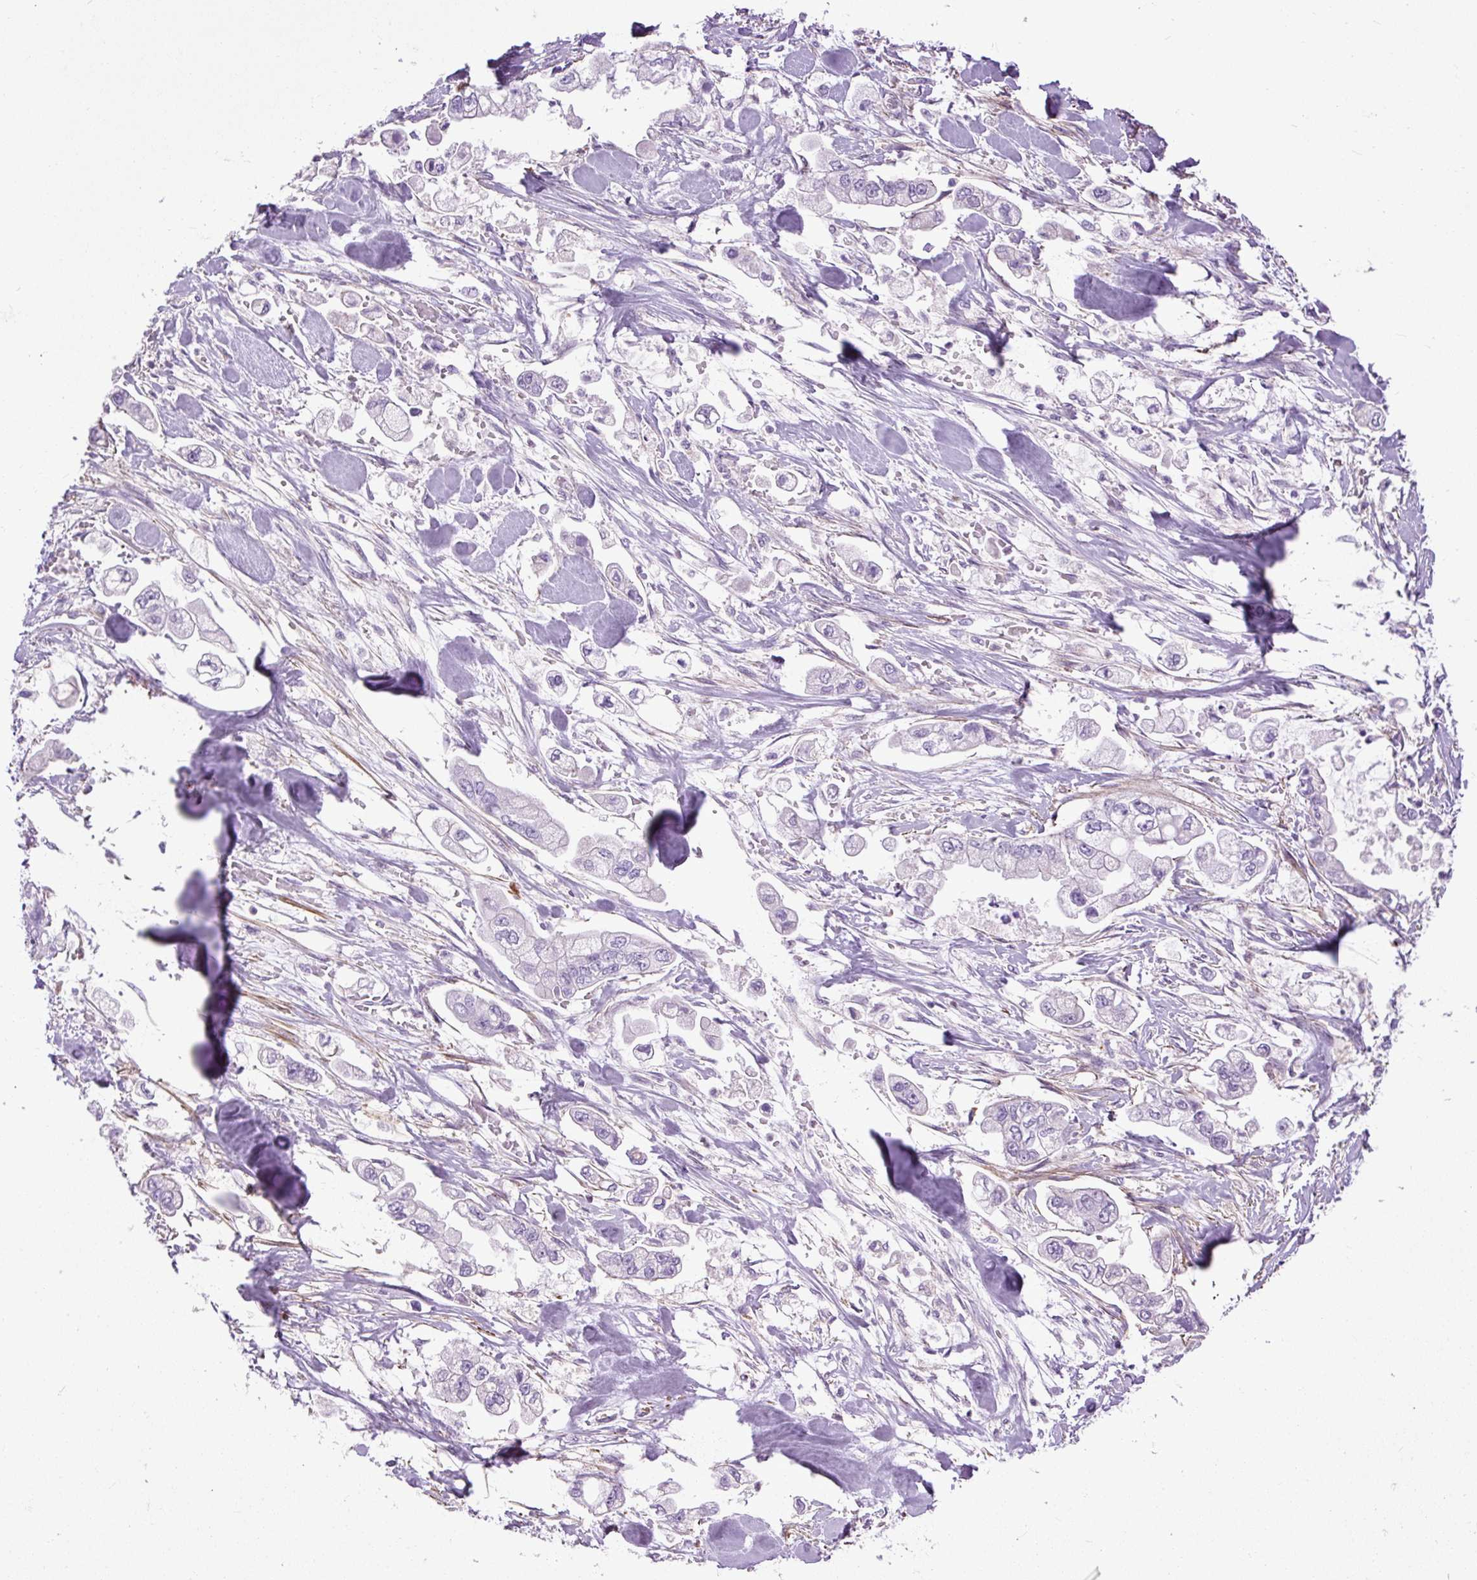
{"staining": {"intensity": "negative", "quantity": "none", "location": "none"}, "tissue": "stomach cancer", "cell_type": "Tumor cells", "image_type": "cancer", "snomed": [{"axis": "morphology", "description": "Adenocarcinoma, NOS"}, {"axis": "topography", "description": "Stomach"}], "caption": "Immunohistochemistry of human stomach adenocarcinoma demonstrates no staining in tumor cells.", "gene": "ZNF197", "patient": {"sex": "male", "age": 62}}